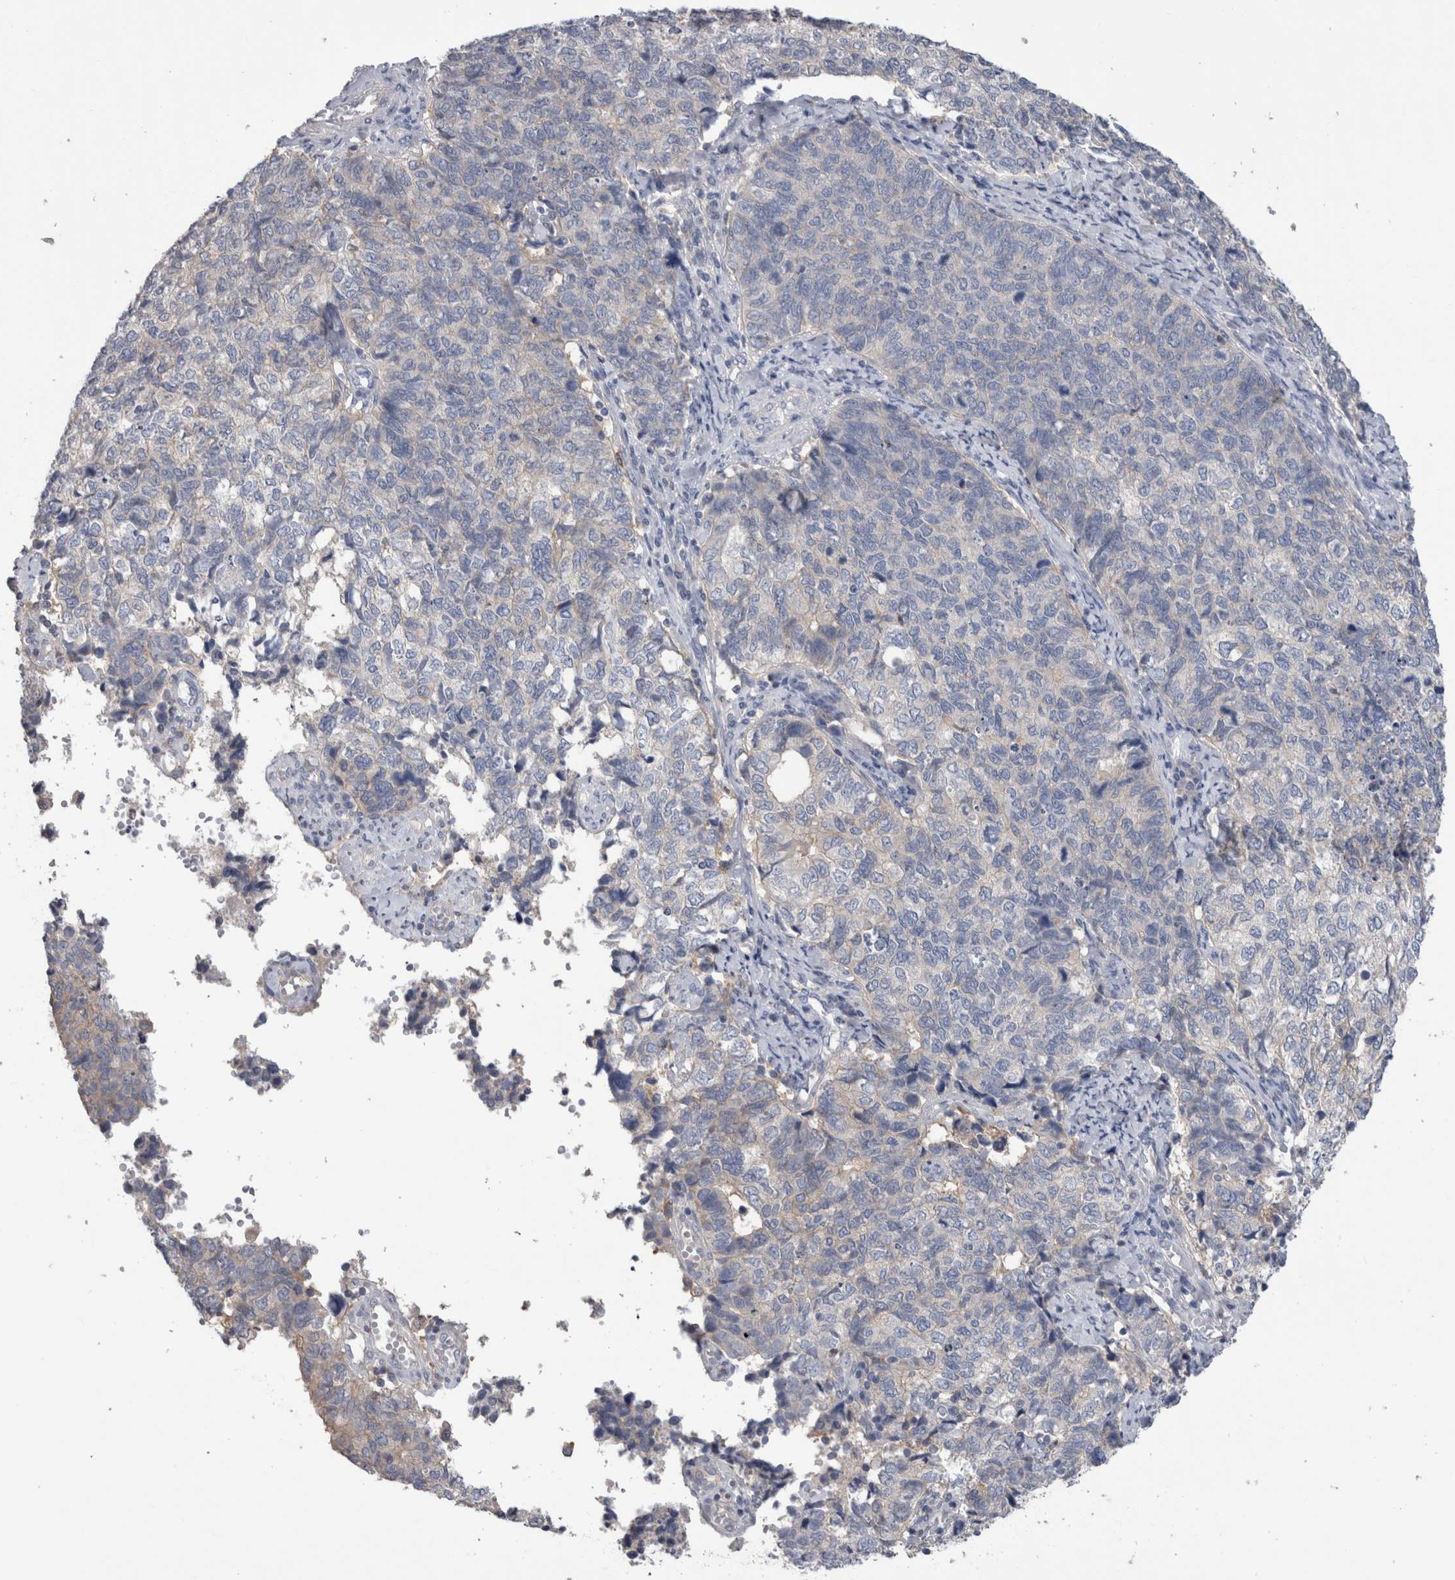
{"staining": {"intensity": "negative", "quantity": "none", "location": "none"}, "tissue": "cervical cancer", "cell_type": "Tumor cells", "image_type": "cancer", "snomed": [{"axis": "morphology", "description": "Squamous cell carcinoma, NOS"}, {"axis": "topography", "description": "Cervix"}], "caption": "Tumor cells are negative for protein expression in human cervical cancer.", "gene": "SCRN1", "patient": {"sex": "female", "age": 63}}